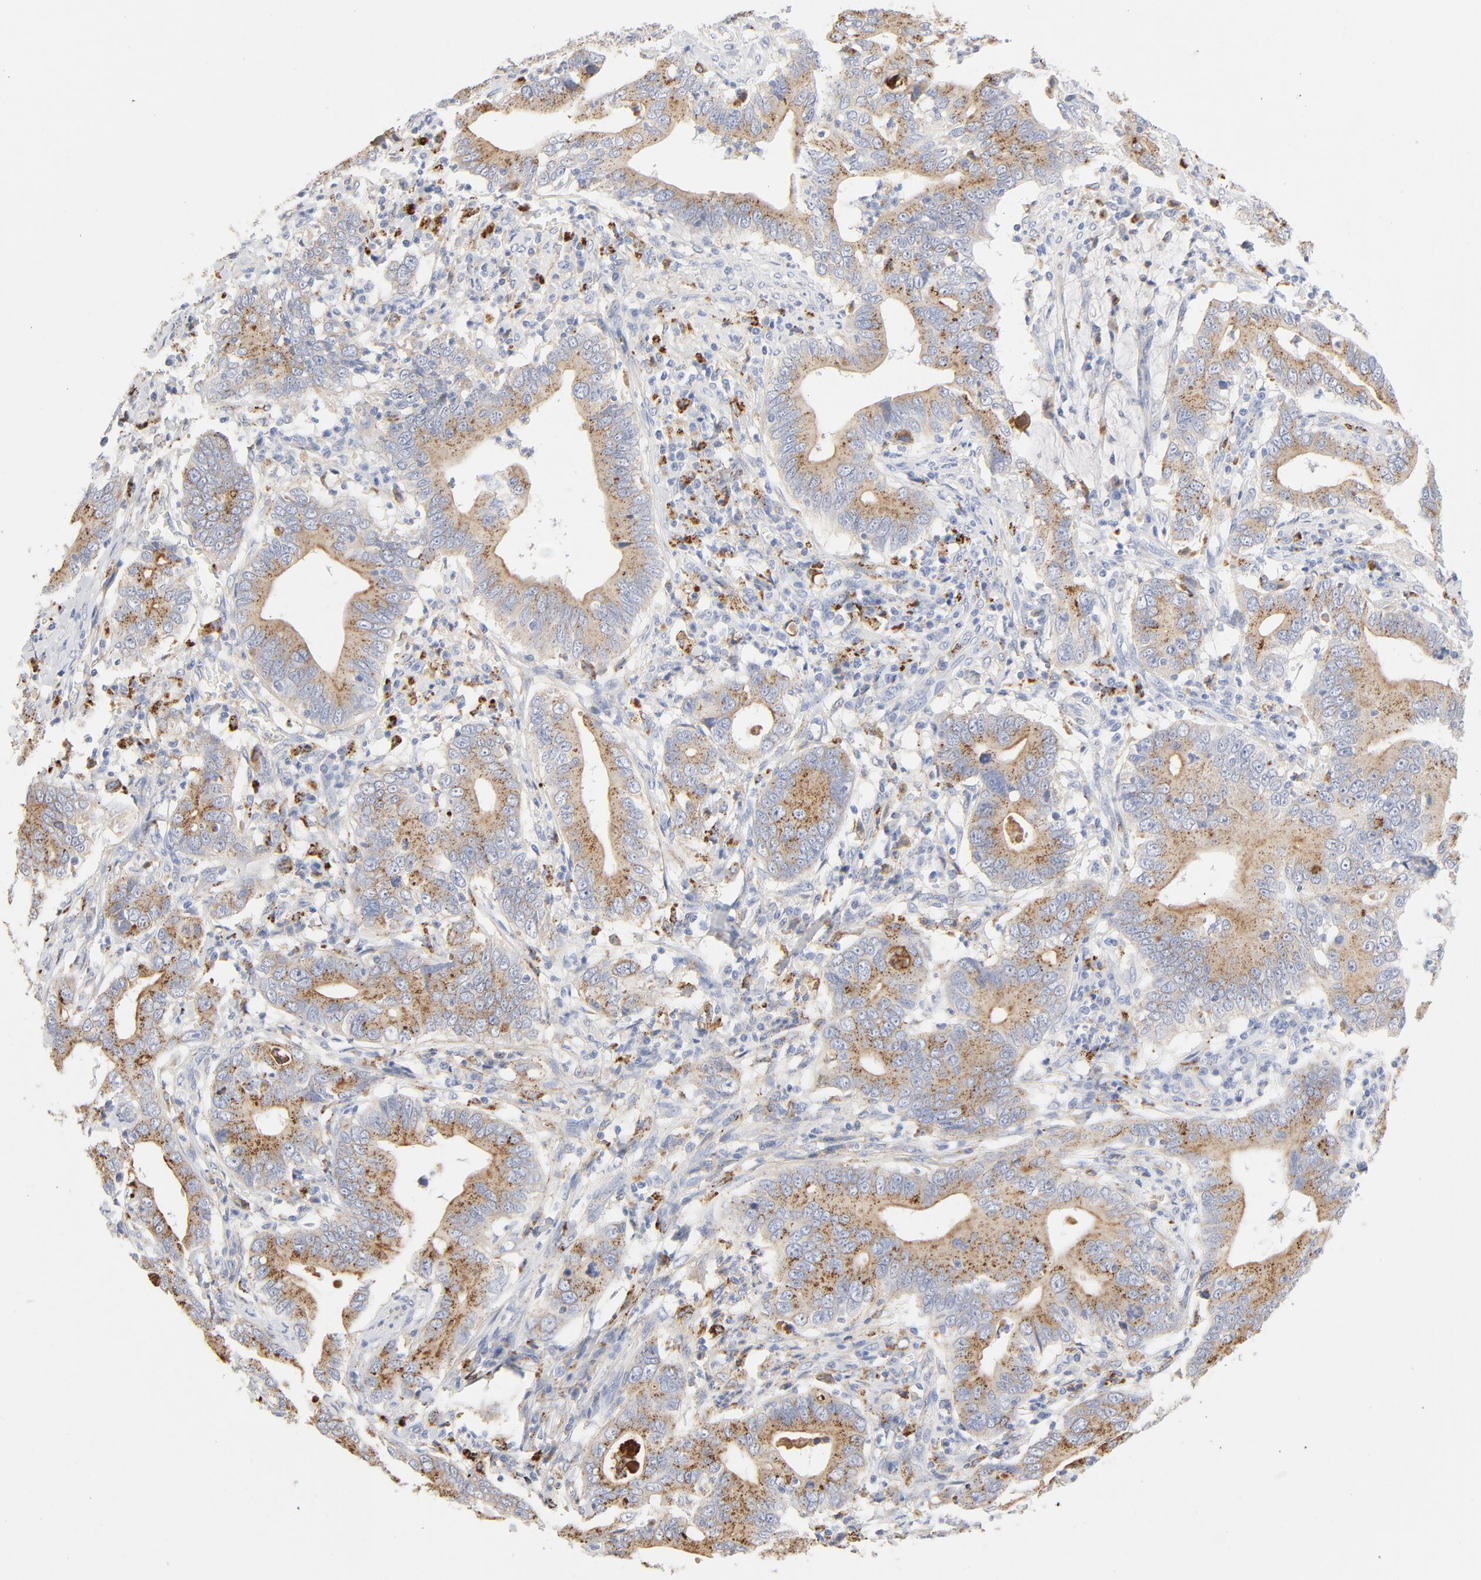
{"staining": {"intensity": "moderate", "quantity": "25%-75%", "location": "cytoplasmic/membranous"}, "tissue": "stomach cancer", "cell_type": "Tumor cells", "image_type": "cancer", "snomed": [{"axis": "morphology", "description": "Adenocarcinoma, NOS"}, {"axis": "topography", "description": "Stomach, upper"}], "caption": "A high-resolution photomicrograph shows immunohistochemistry (IHC) staining of adenocarcinoma (stomach), which displays moderate cytoplasmic/membranous staining in approximately 25%-75% of tumor cells.", "gene": "MAGEB17", "patient": {"sex": "male", "age": 63}}